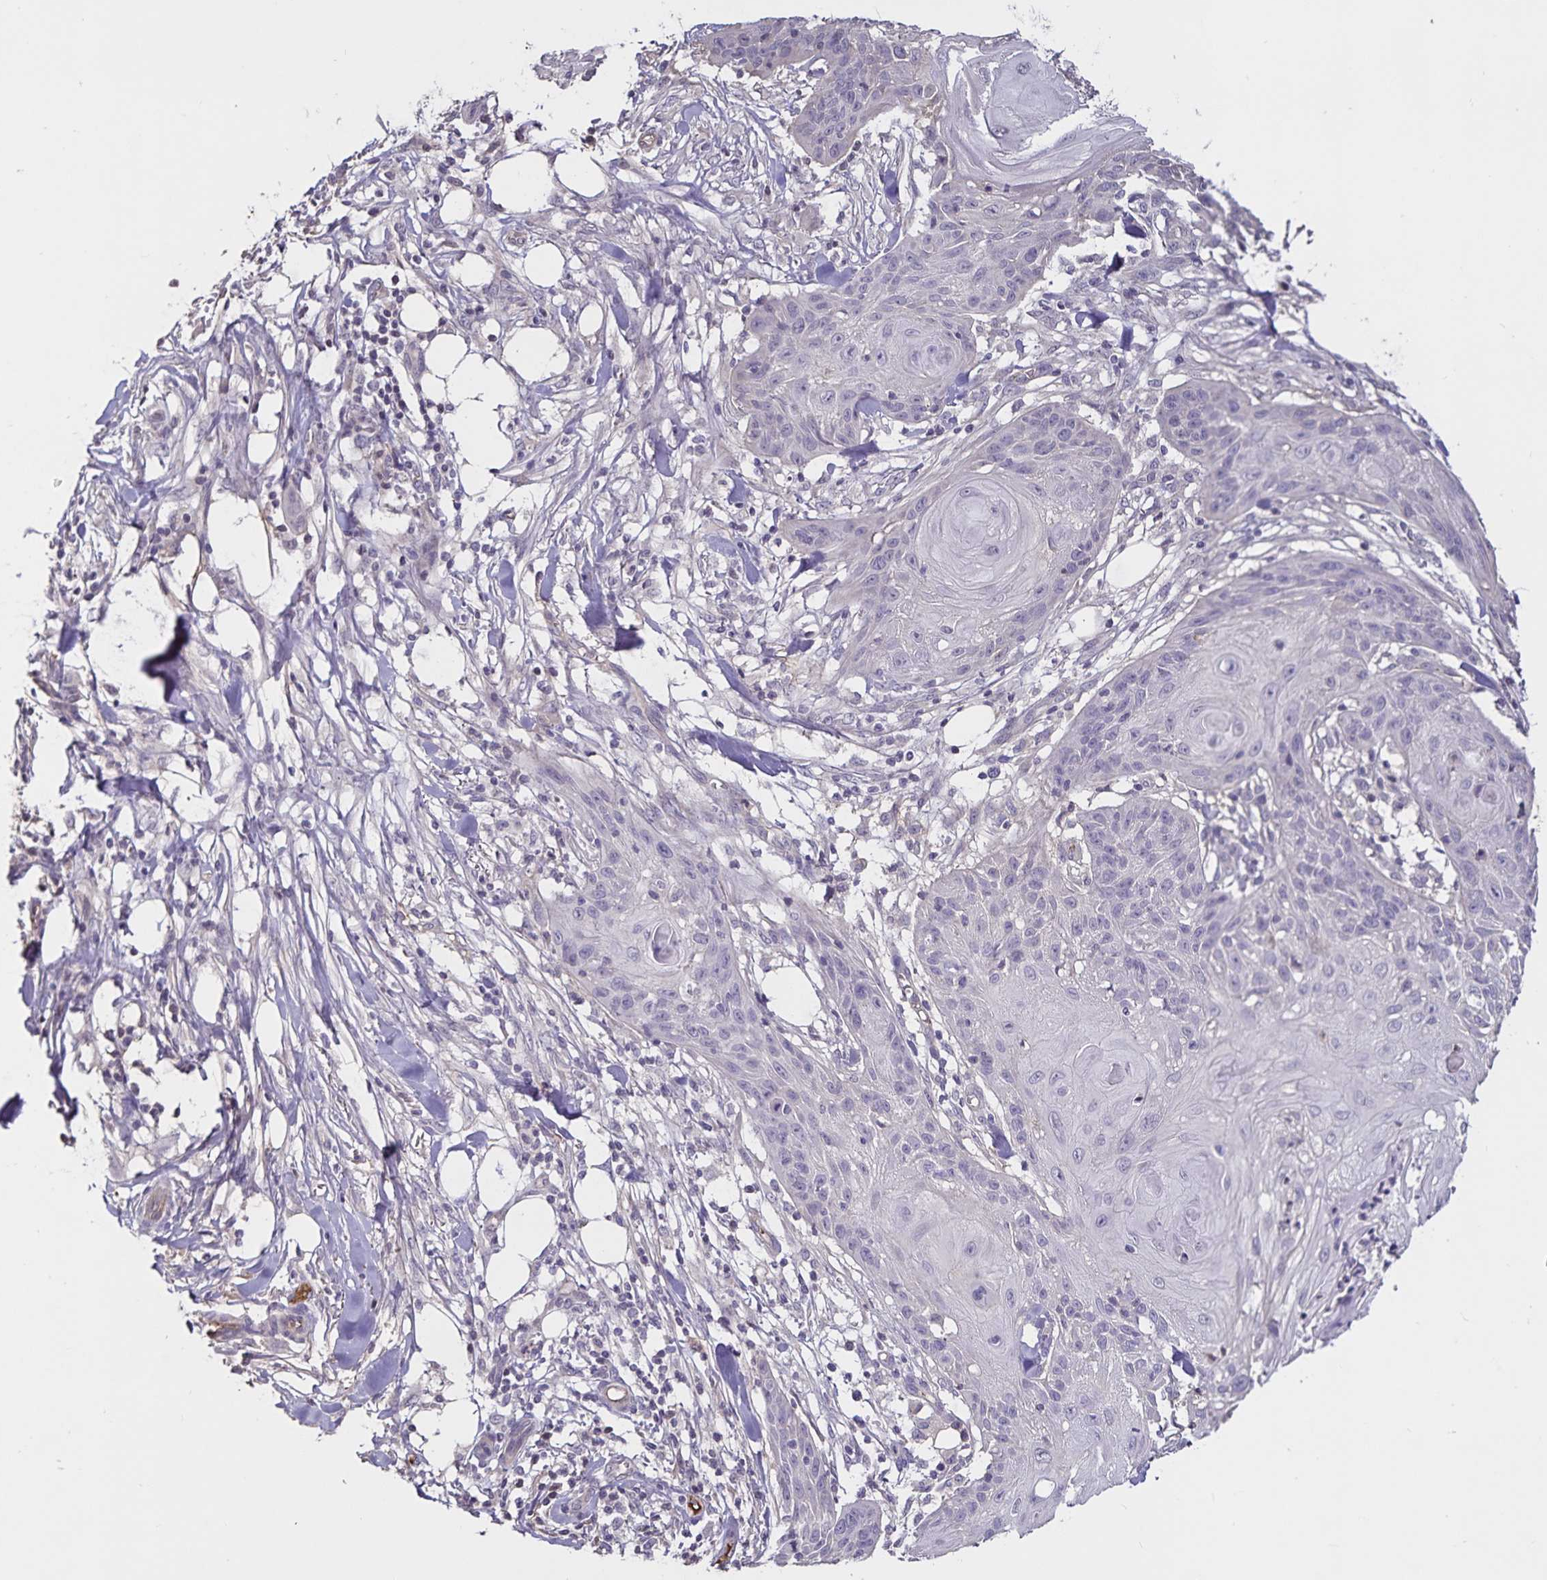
{"staining": {"intensity": "negative", "quantity": "none", "location": "none"}, "tissue": "skin cancer", "cell_type": "Tumor cells", "image_type": "cancer", "snomed": [{"axis": "morphology", "description": "Squamous cell carcinoma, NOS"}, {"axis": "topography", "description": "Skin"}], "caption": "This is an immunohistochemistry (IHC) micrograph of skin cancer (squamous cell carcinoma). There is no staining in tumor cells.", "gene": "FGG", "patient": {"sex": "female", "age": 88}}